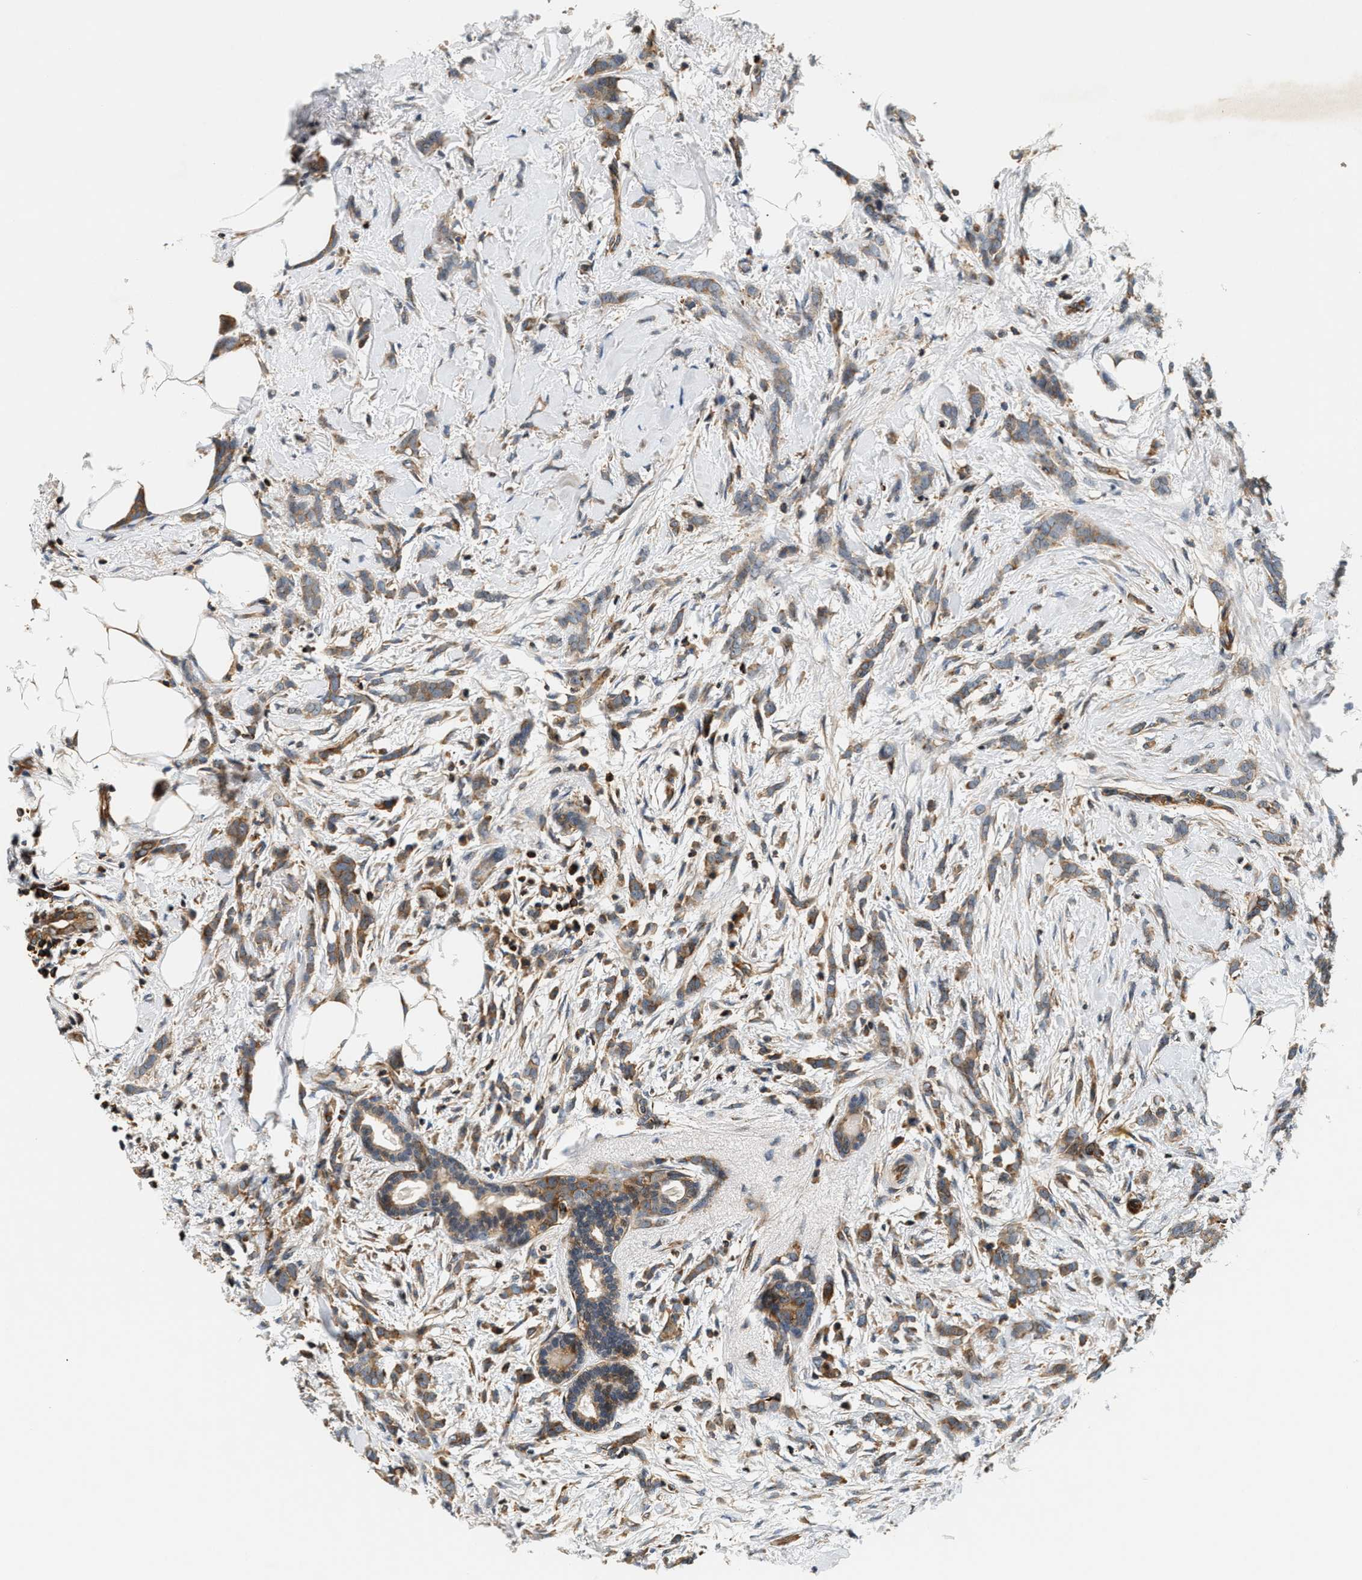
{"staining": {"intensity": "moderate", "quantity": ">75%", "location": "cytoplasmic/membranous"}, "tissue": "breast cancer", "cell_type": "Tumor cells", "image_type": "cancer", "snomed": [{"axis": "morphology", "description": "Lobular carcinoma, in situ"}, {"axis": "morphology", "description": "Lobular carcinoma"}, {"axis": "topography", "description": "Breast"}], "caption": "This photomicrograph exhibits IHC staining of human lobular carcinoma (breast), with medium moderate cytoplasmic/membranous expression in approximately >75% of tumor cells.", "gene": "SAMD9", "patient": {"sex": "female", "age": 41}}